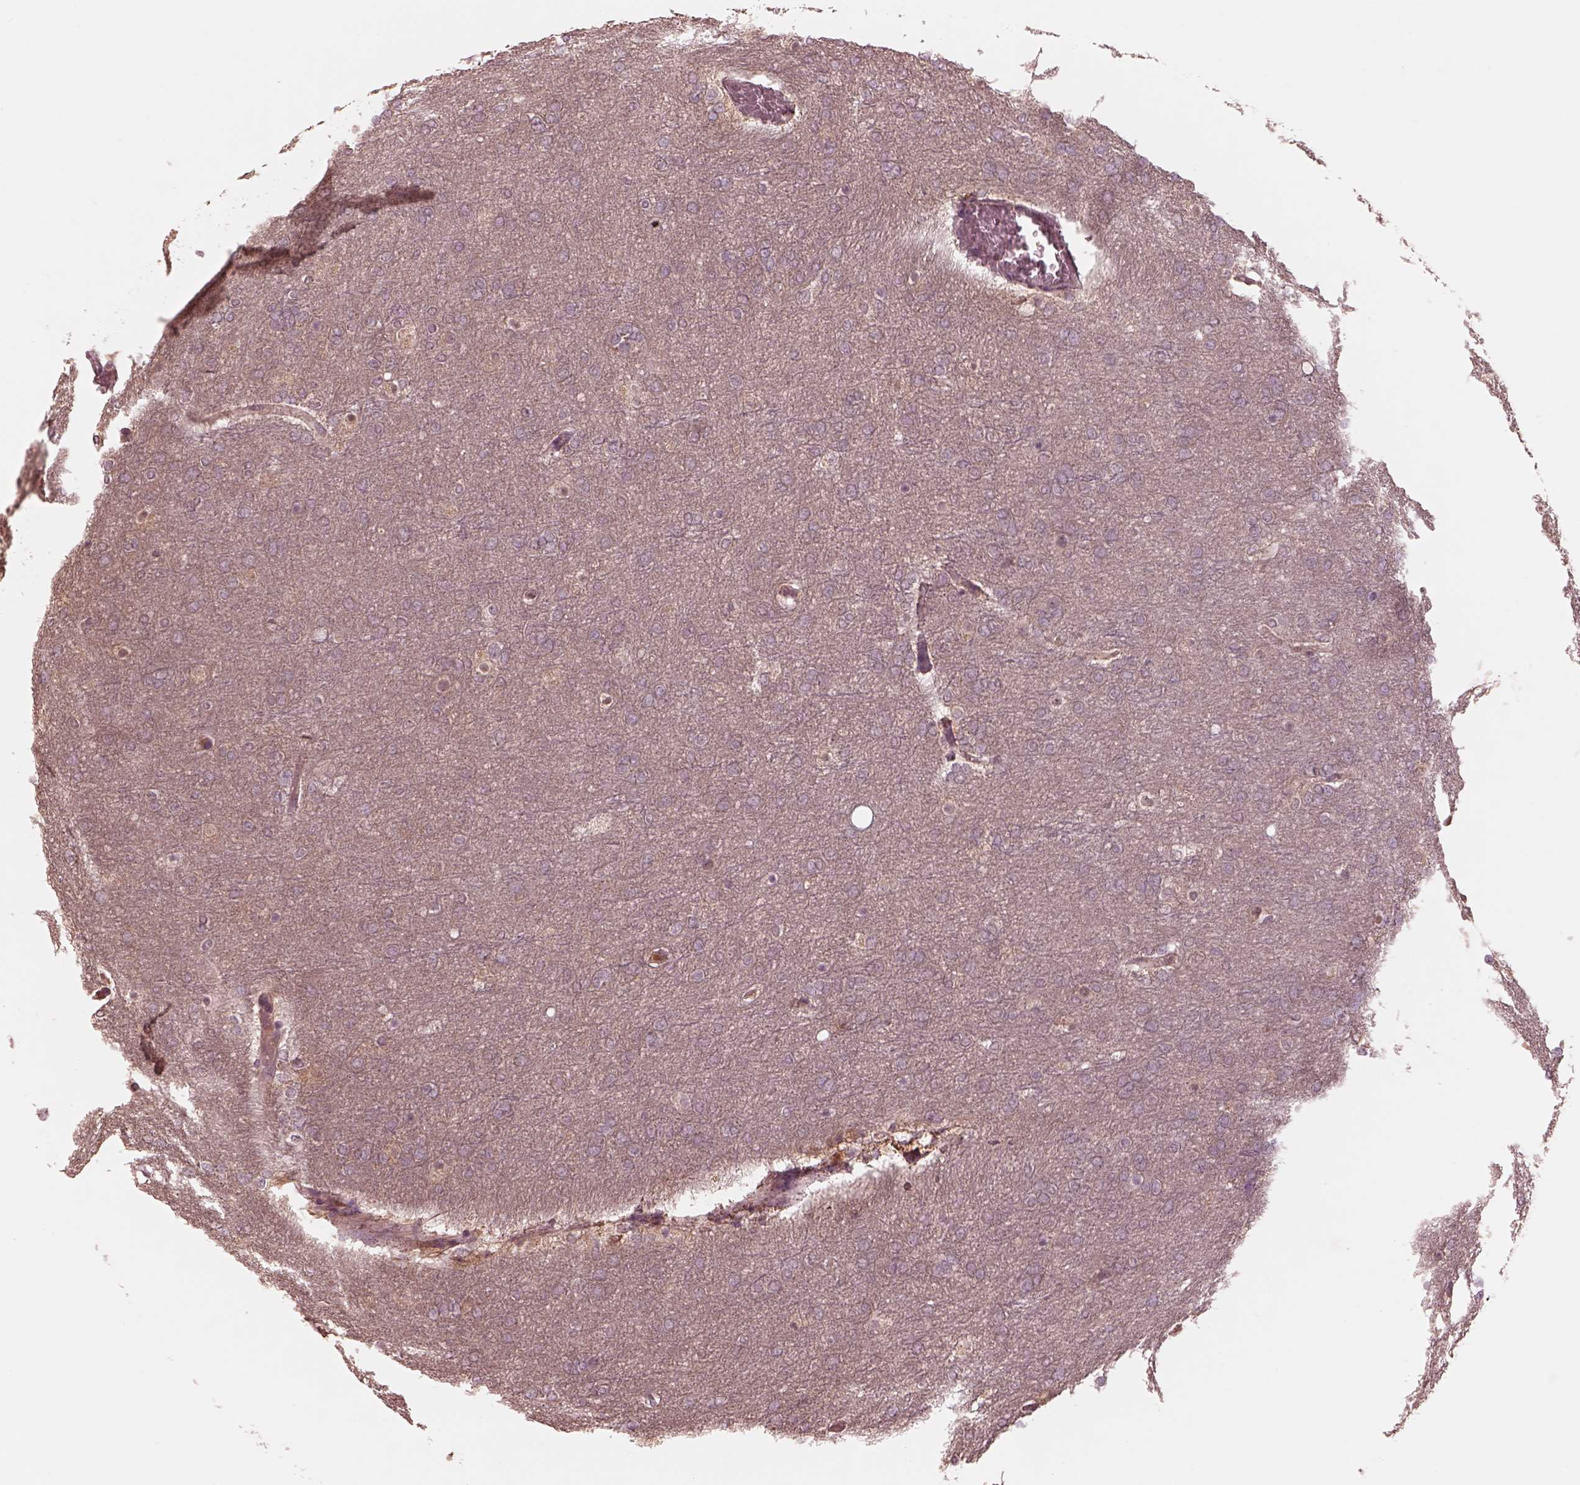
{"staining": {"intensity": "negative", "quantity": "none", "location": "none"}, "tissue": "glioma", "cell_type": "Tumor cells", "image_type": "cancer", "snomed": [{"axis": "morphology", "description": "Glioma, malignant, High grade"}, {"axis": "topography", "description": "Brain"}], "caption": "Protein analysis of high-grade glioma (malignant) displays no significant staining in tumor cells. (DAB (3,3'-diaminobenzidine) immunohistochemistry with hematoxylin counter stain).", "gene": "TF", "patient": {"sex": "female", "age": 61}}